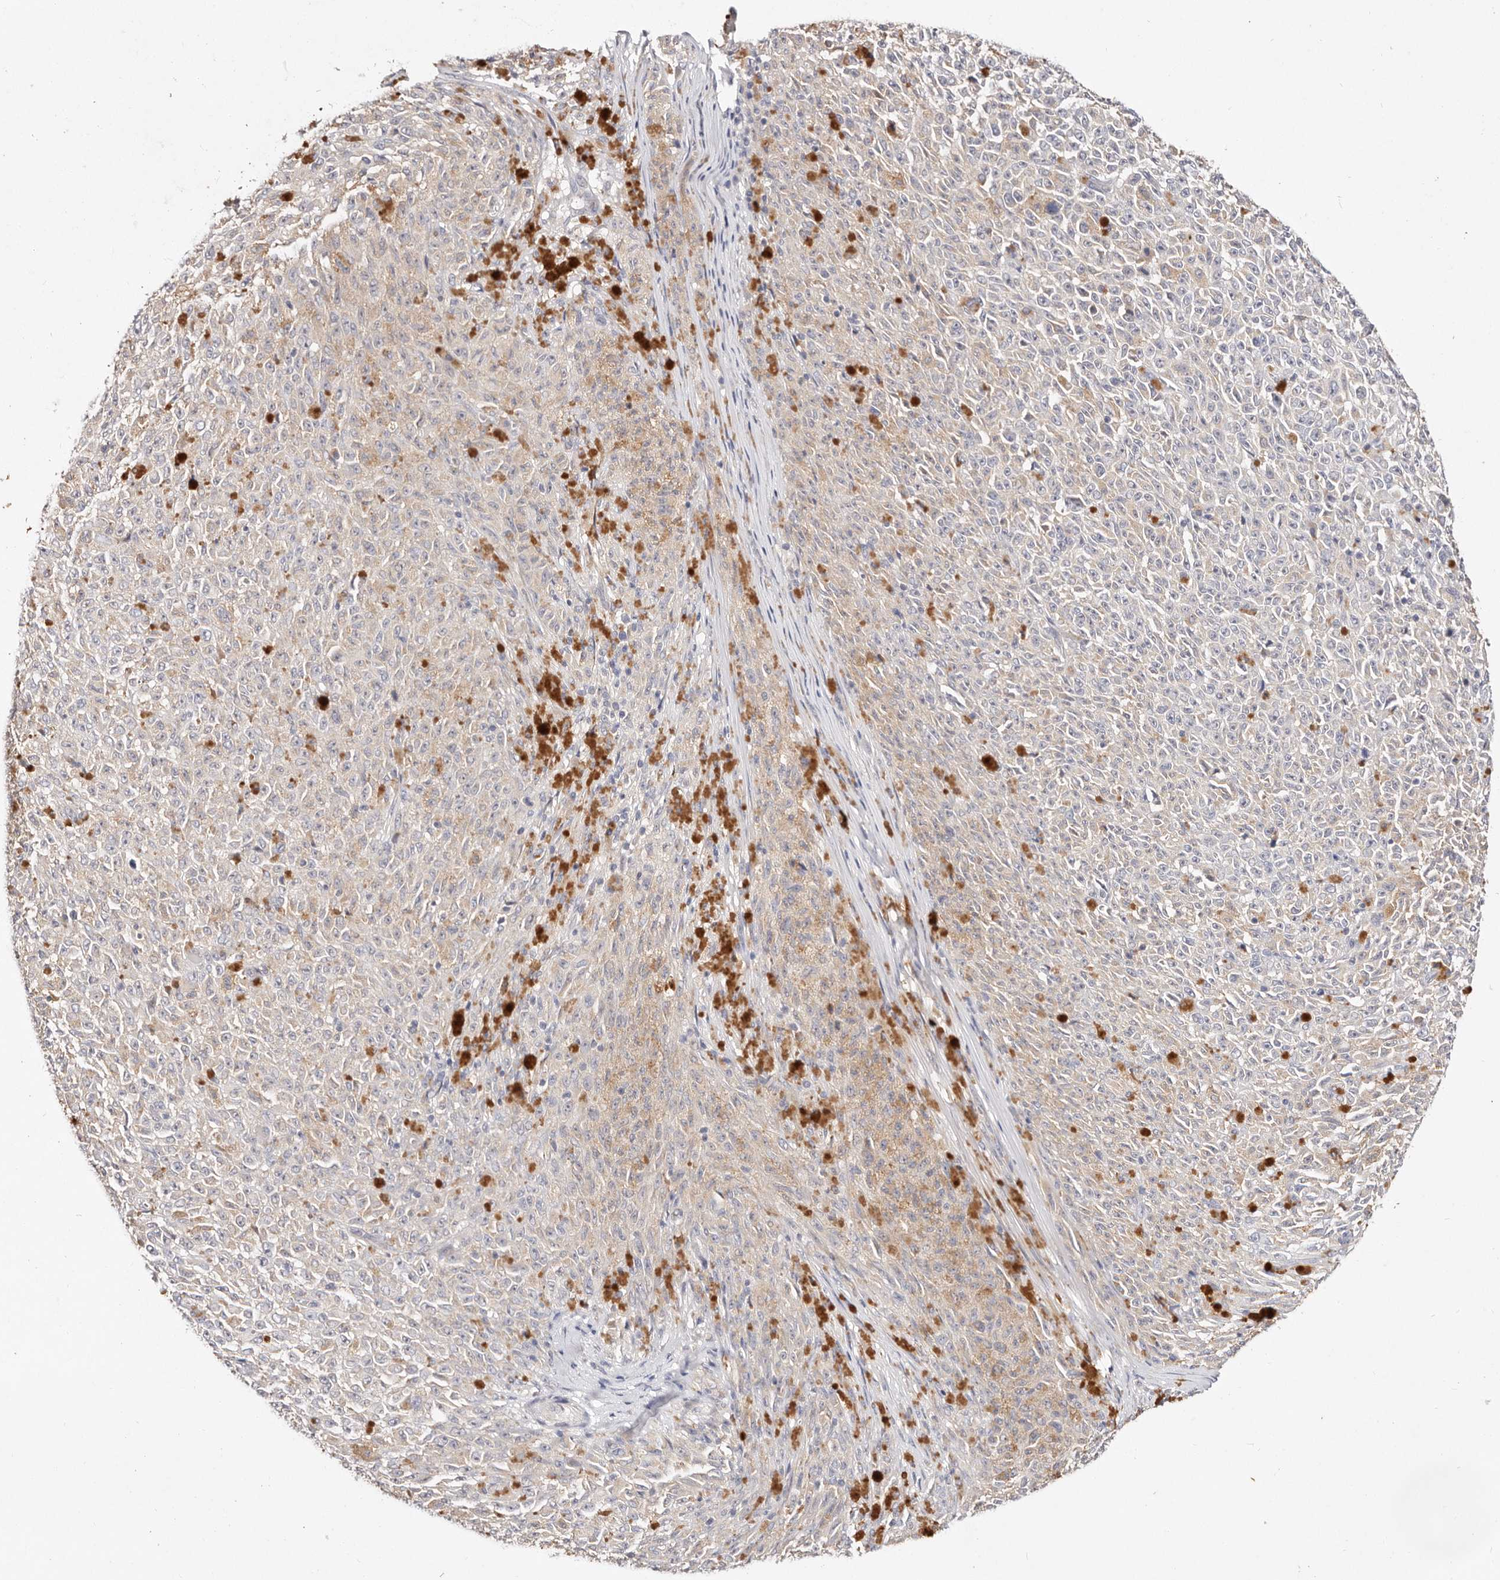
{"staining": {"intensity": "negative", "quantity": "none", "location": "none"}, "tissue": "melanoma", "cell_type": "Tumor cells", "image_type": "cancer", "snomed": [{"axis": "morphology", "description": "Malignant melanoma, NOS"}, {"axis": "topography", "description": "Skin"}], "caption": "An image of human malignant melanoma is negative for staining in tumor cells.", "gene": "VIPAS39", "patient": {"sex": "female", "age": 82}}